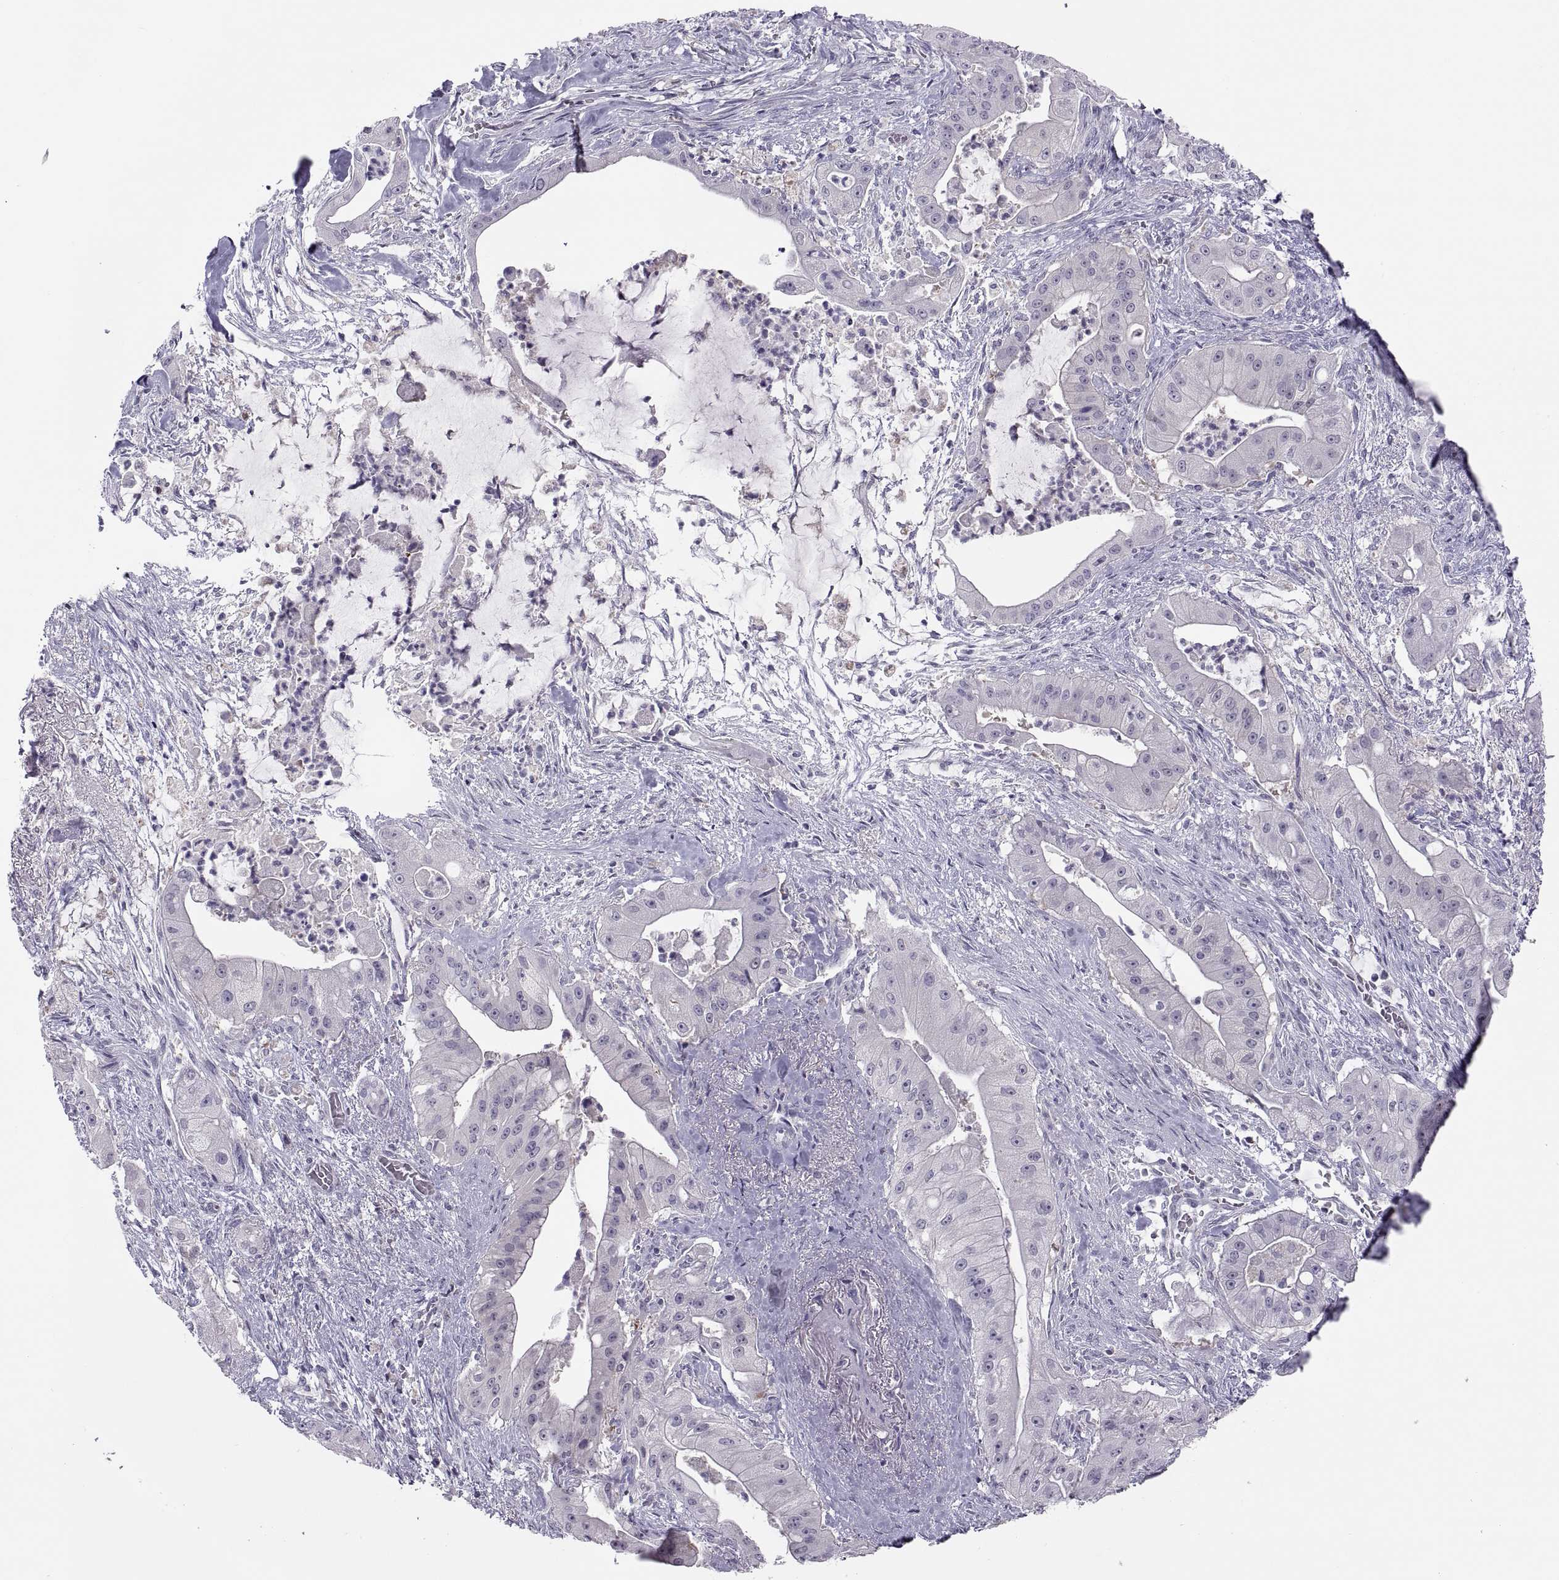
{"staining": {"intensity": "negative", "quantity": "none", "location": "none"}, "tissue": "pancreatic cancer", "cell_type": "Tumor cells", "image_type": "cancer", "snomed": [{"axis": "morphology", "description": "Normal tissue, NOS"}, {"axis": "morphology", "description": "Inflammation, NOS"}, {"axis": "morphology", "description": "Adenocarcinoma, NOS"}, {"axis": "topography", "description": "Pancreas"}], "caption": "DAB (3,3'-diaminobenzidine) immunohistochemical staining of pancreatic cancer (adenocarcinoma) shows no significant positivity in tumor cells.", "gene": "TTC21A", "patient": {"sex": "male", "age": 57}}